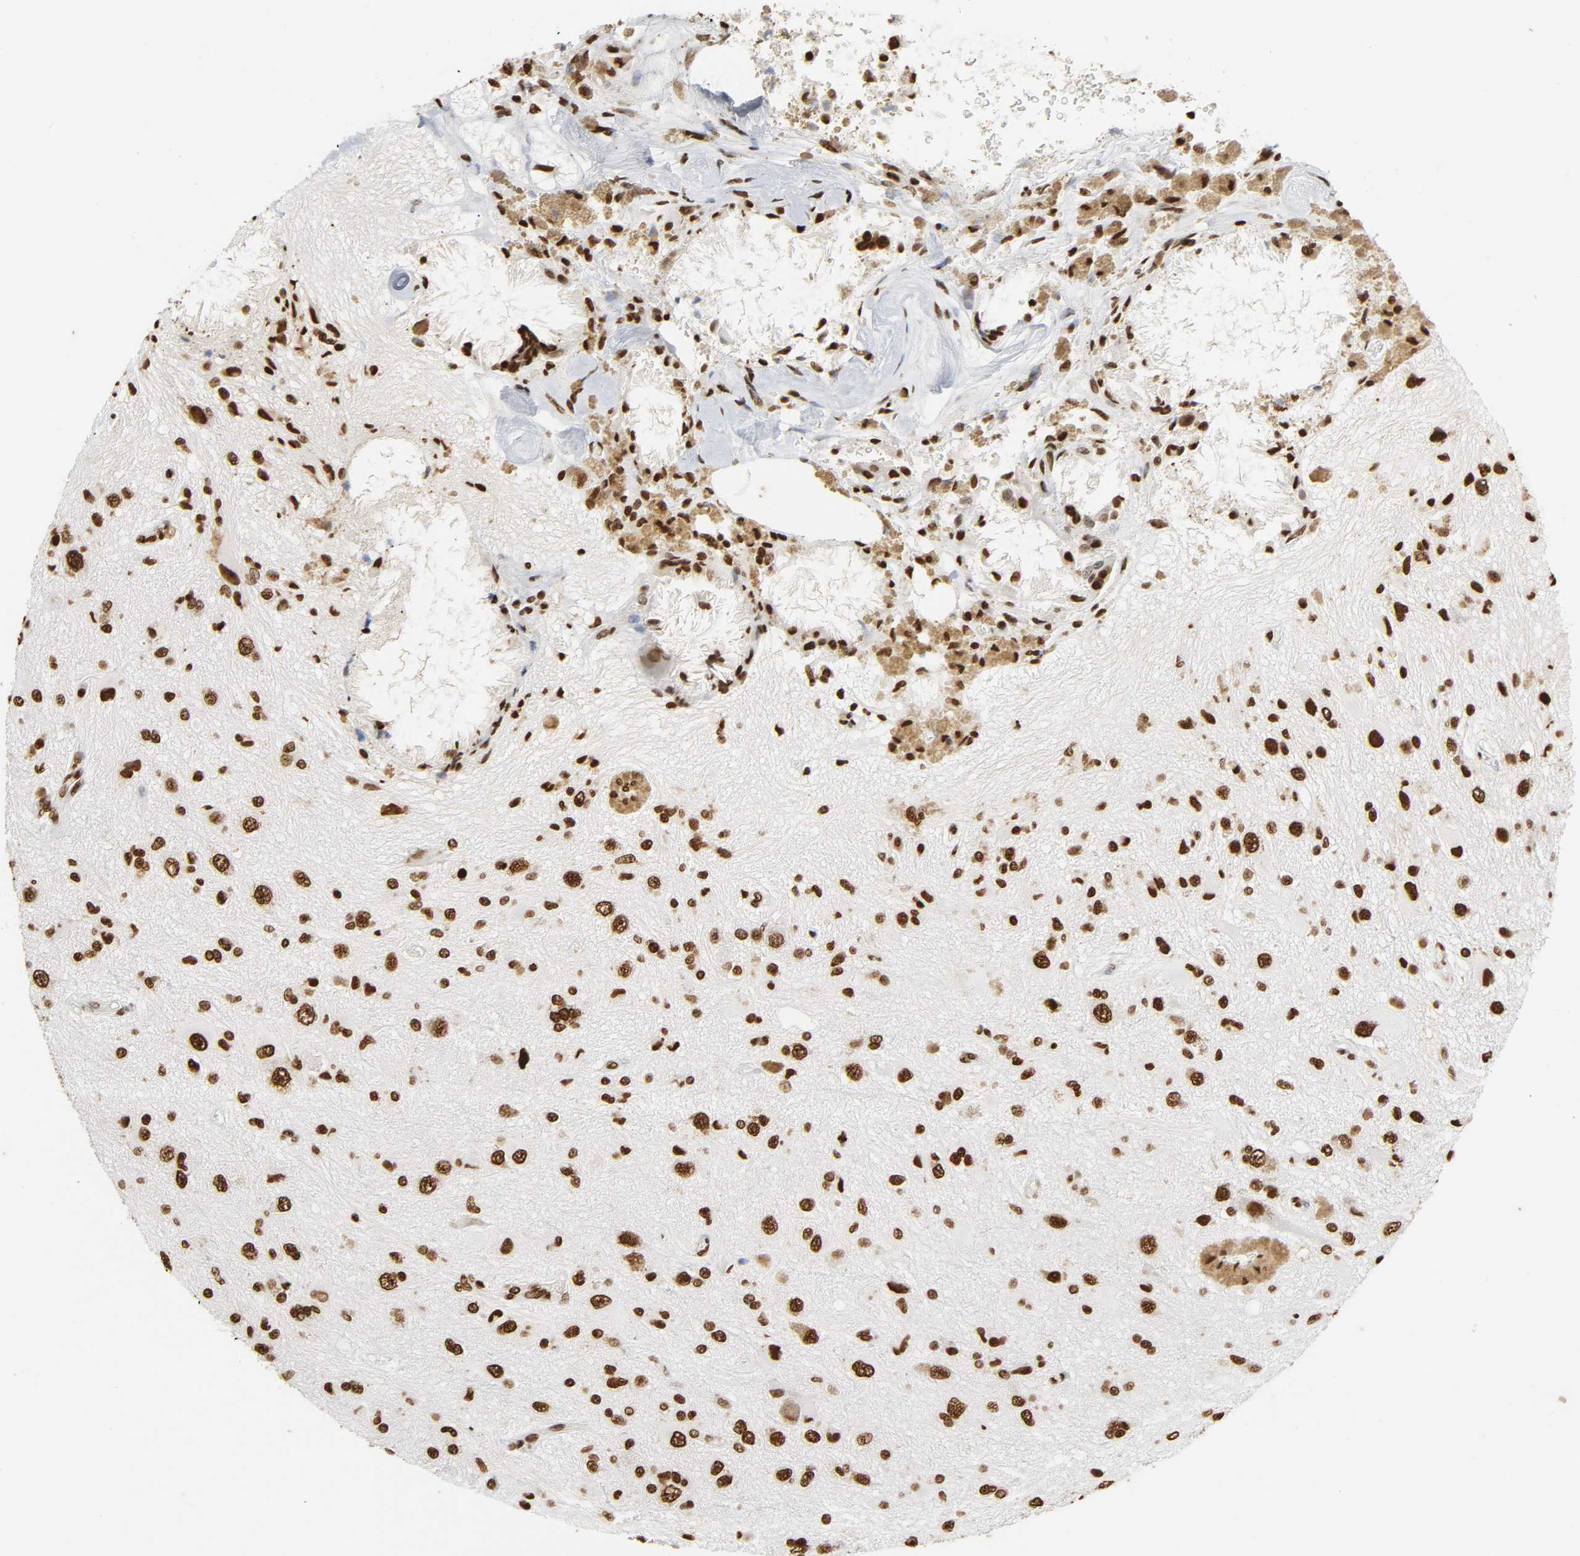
{"staining": {"intensity": "strong", "quantity": ">75%", "location": "nuclear"}, "tissue": "glioma", "cell_type": "Tumor cells", "image_type": "cancer", "snomed": [{"axis": "morphology", "description": "Glioma, malignant, High grade"}, {"axis": "topography", "description": "Brain"}], "caption": "A brown stain highlights strong nuclear expression of a protein in human high-grade glioma (malignant) tumor cells. (brown staining indicates protein expression, while blue staining denotes nuclei).", "gene": "HNRNPC", "patient": {"sex": "male", "age": 47}}